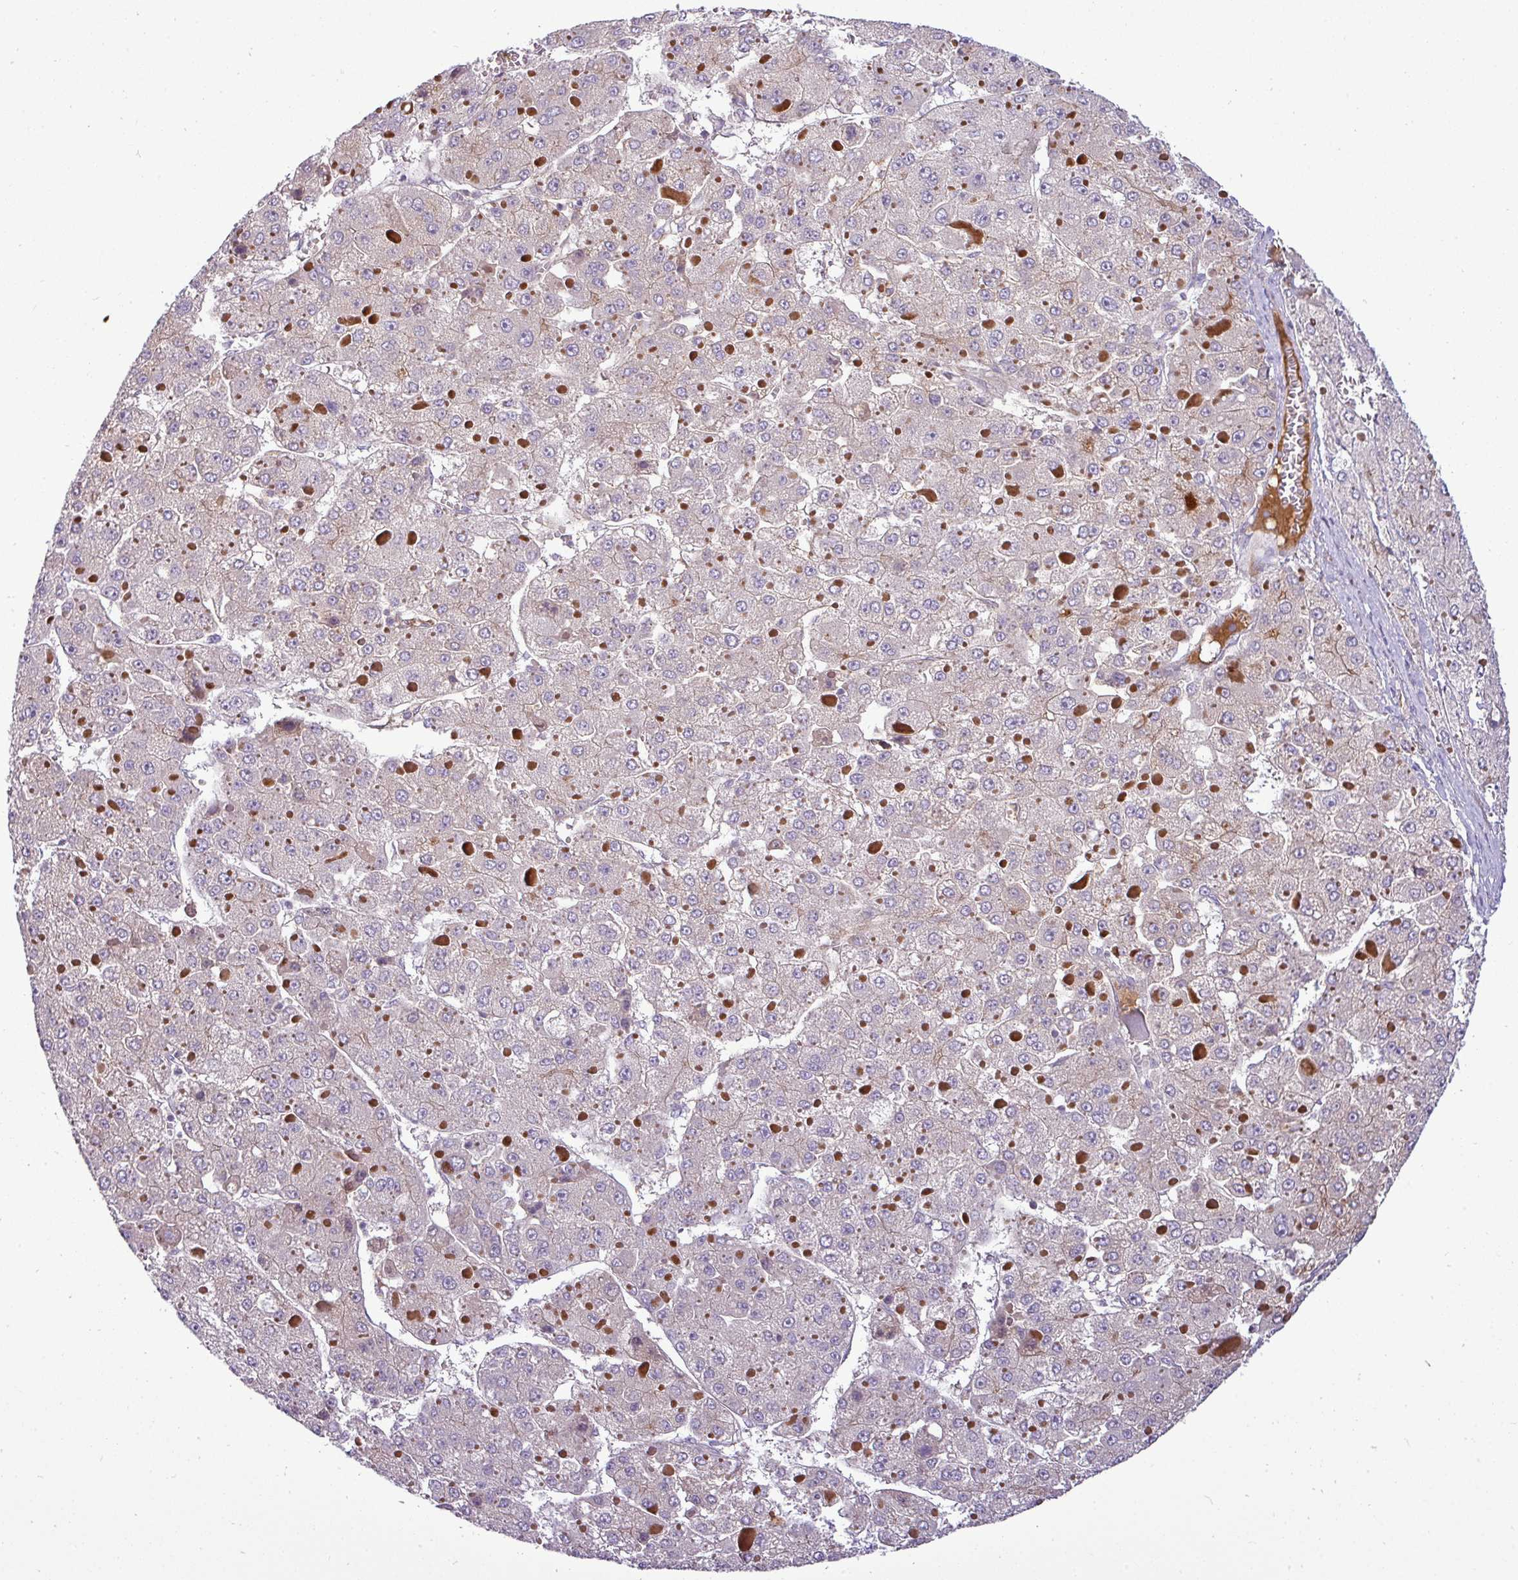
{"staining": {"intensity": "negative", "quantity": "none", "location": "none"}, "tissue": "liver cancer", "cell_type": "Tumor cells", "image_type": "cancer", "snomed": [{"axis": "morphology", "description": "Carcinoma, Hepatocellular, NOS"}, {"axis": "topography", "description": "Liver"}], "caption": "High magnification brightfield microscopy of liver cancer (hepatocellular carcinoma) stained with DAB (brown) and counterstained with hematoxylin (blue): tumor cells show no significant positivity.", "gene": "APOM", "patient": {"sex": "female", "age": 73}}